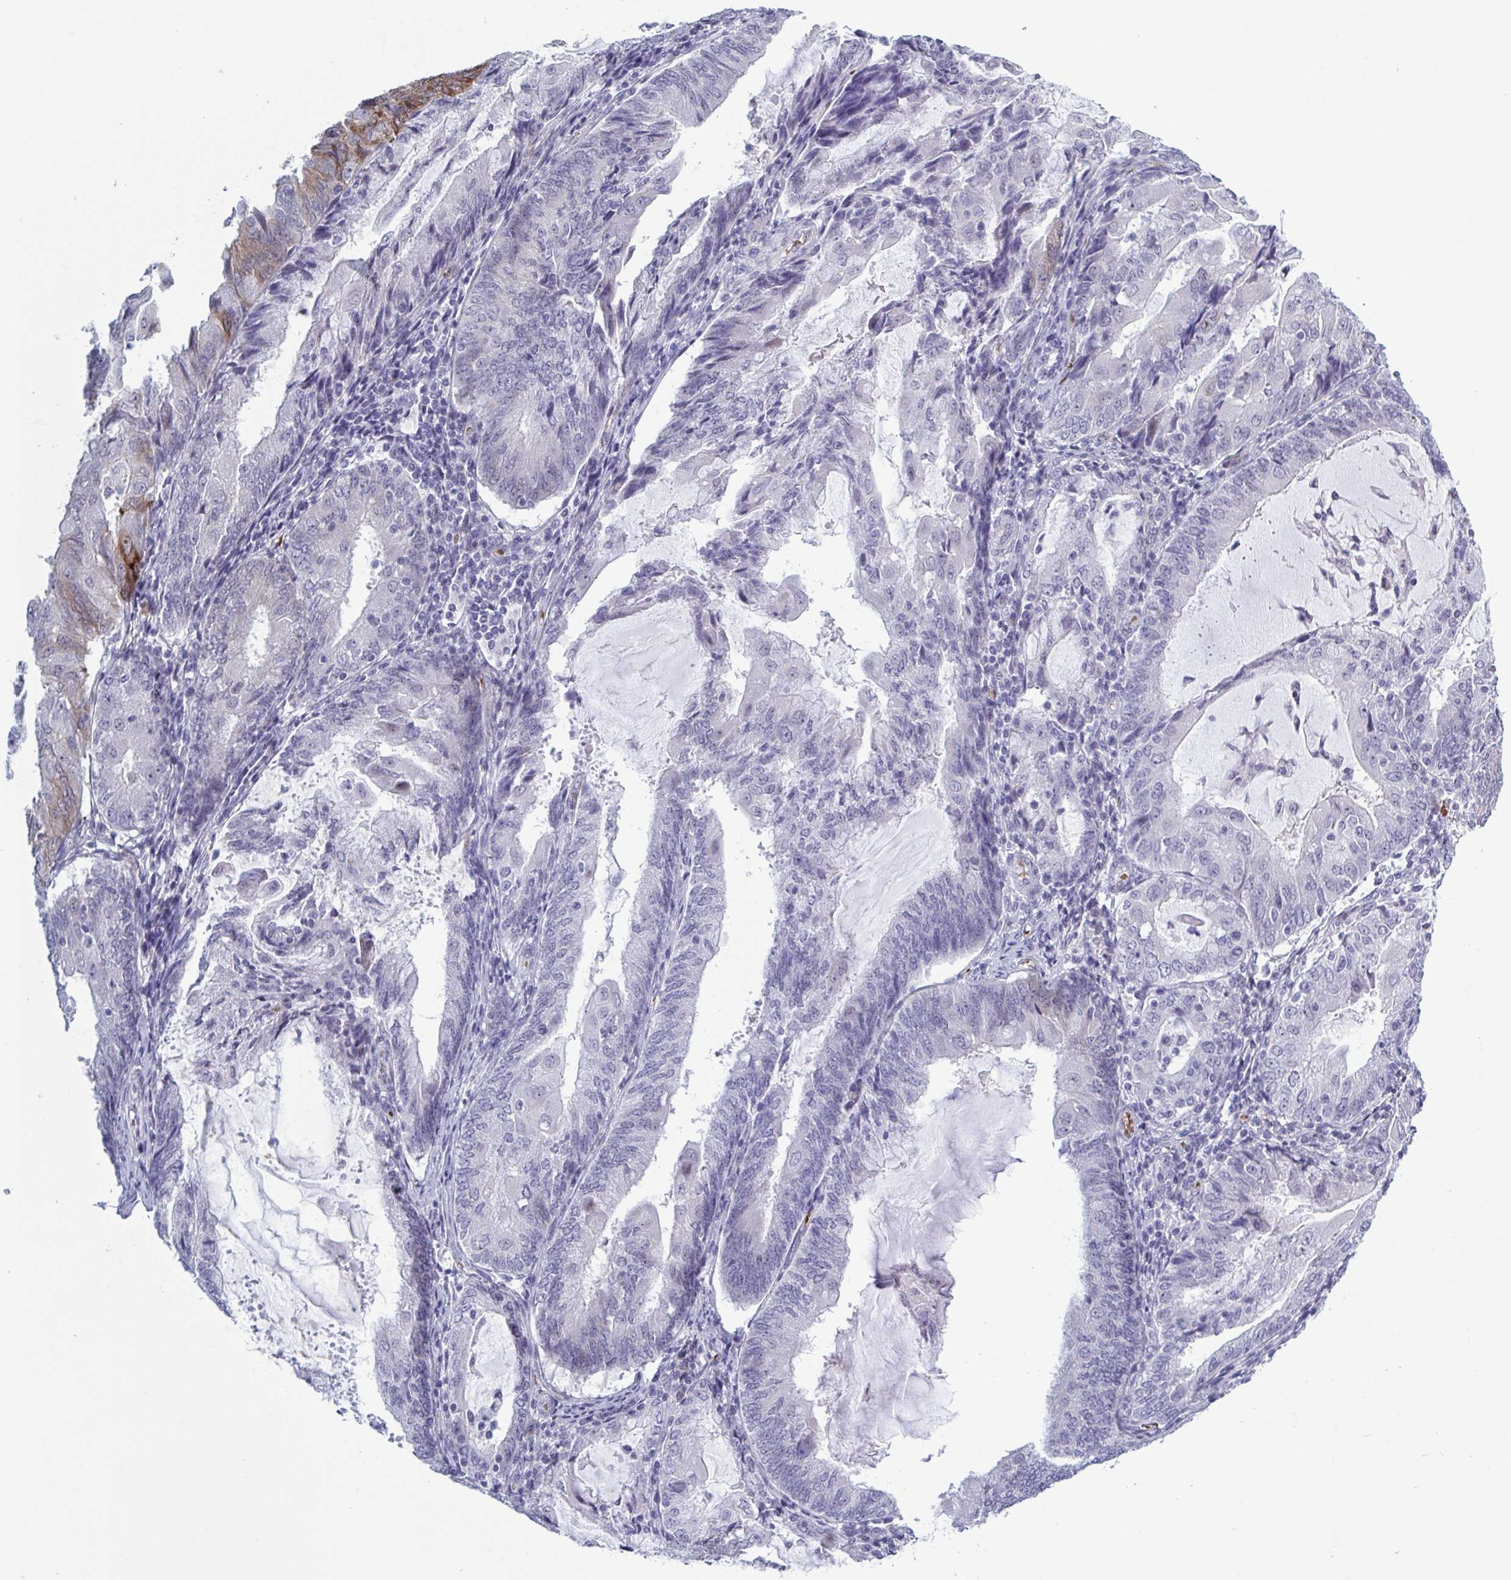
{"staining": {"intensity": "weak", "quantity": "<25%", "location": "cytoplasmic/membranous"}, "tissue": "endometrial cancer", "cell_type": "Tumor cells", "image_type": "cancer", "snomed": [{"axis": "morphology", "description": "Adenocarcinoma, NOS"}, {"axis": "topography", "description": "Endometrium"}], "caption": "Endometrial cancer (adenocarcinoma) was stained to show a protein in brown. There is no significant staining in tumor cells.", "gene": "HSD11B2", "patient": {"sex": "female", "age": 81}}